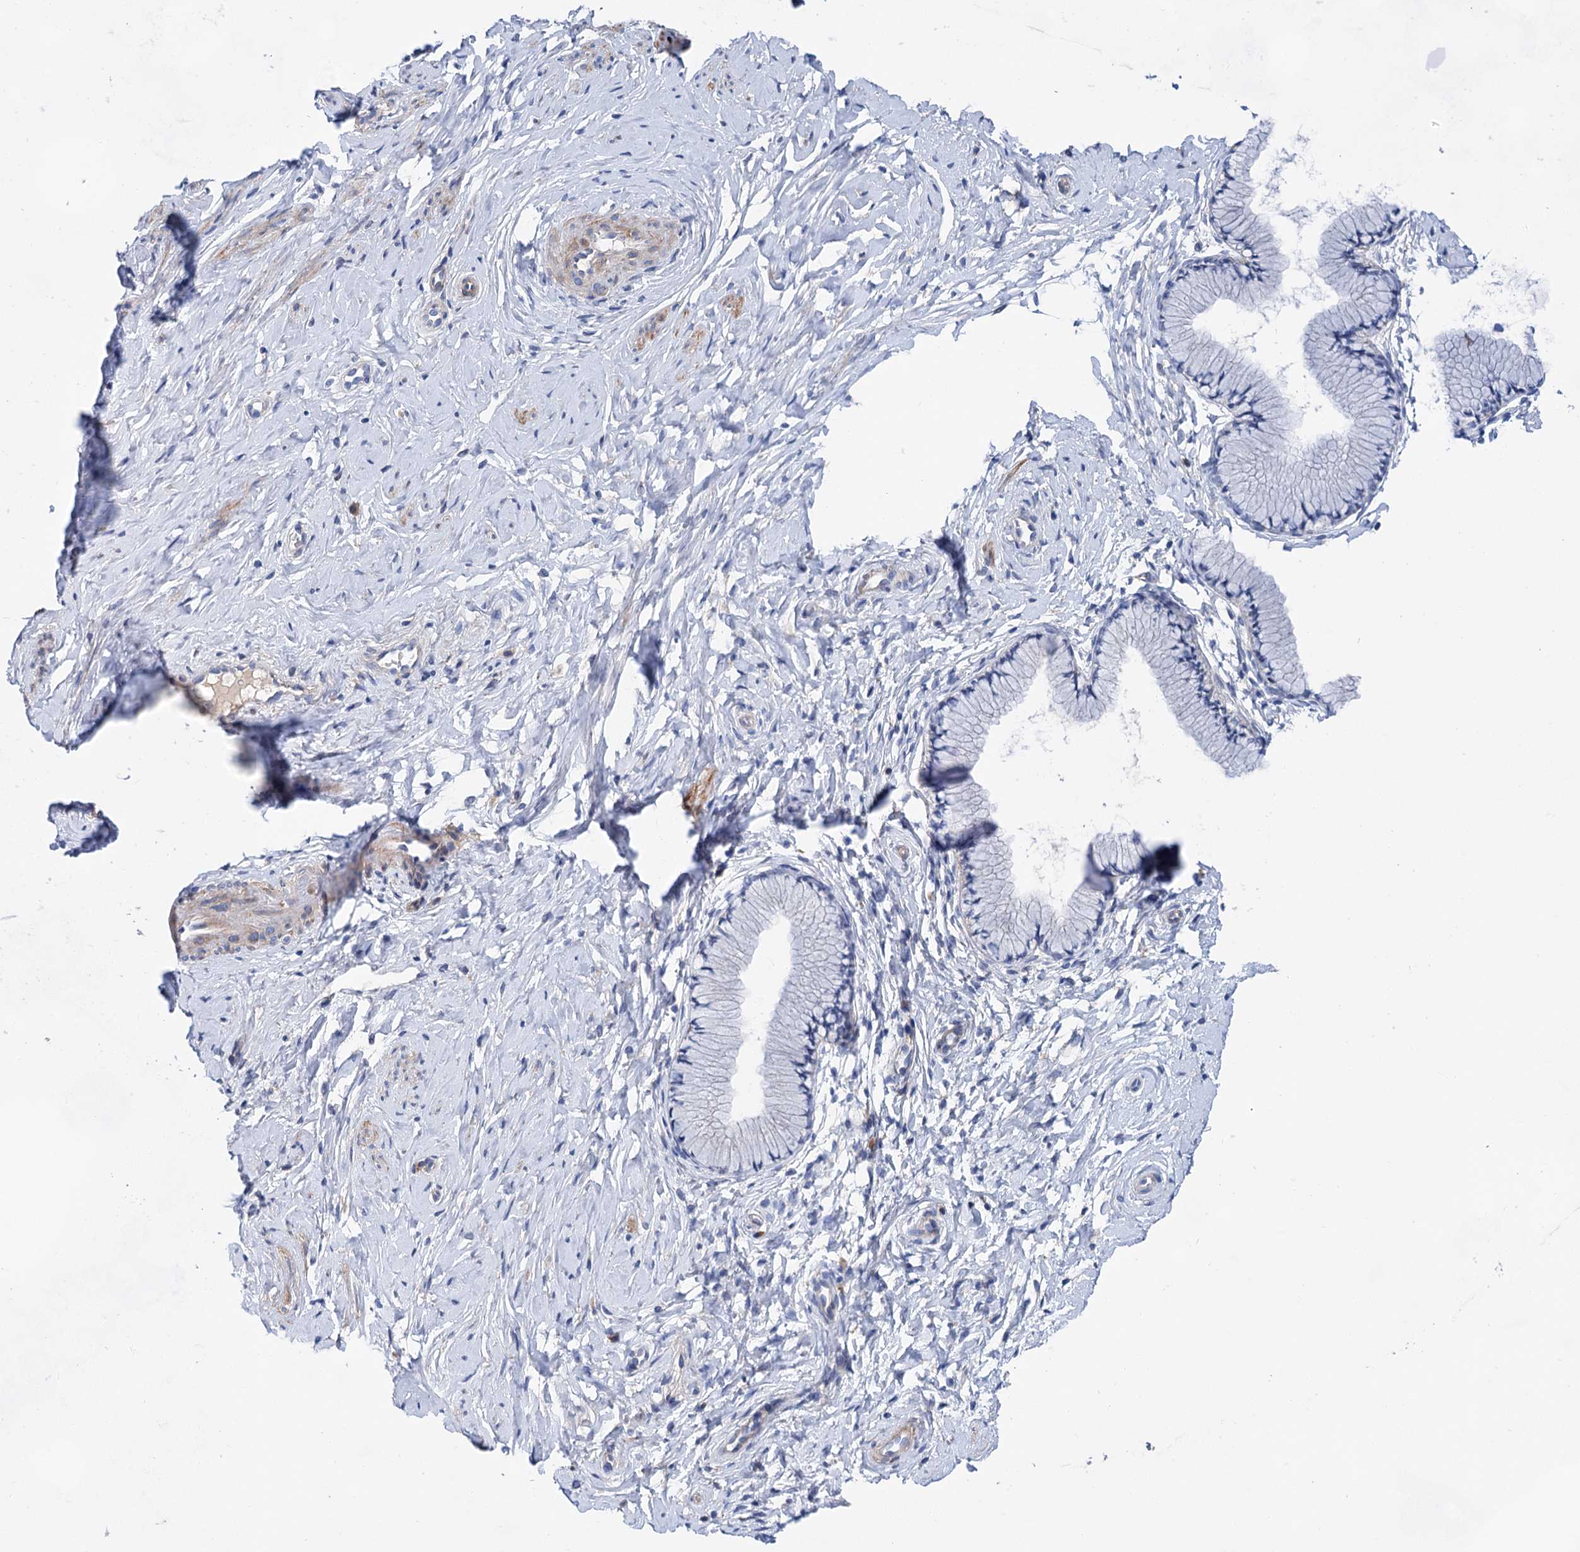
{"staining": {"intensity": "negative", "quantity": "none", "location": "none"}, "tissue": "cervix", "cell_type": "Glandular cells", "image_type": "normal", "snomed": [{"axis": "morphology", "description": "Normal tissue, NOS"}, {"axis": "topography", "description": "Cervix"}], "caption": "Immunohistochemistry photomicrograph of benign cervix: cervix stained with DAB shows no significant protein expression in glandular cells. The staining is performed using DAB brown chromogen with nuclei counter-stained in using hematoxylin.", "gene": "GPR155", "patient": {"sex": "female", "age": 33}}